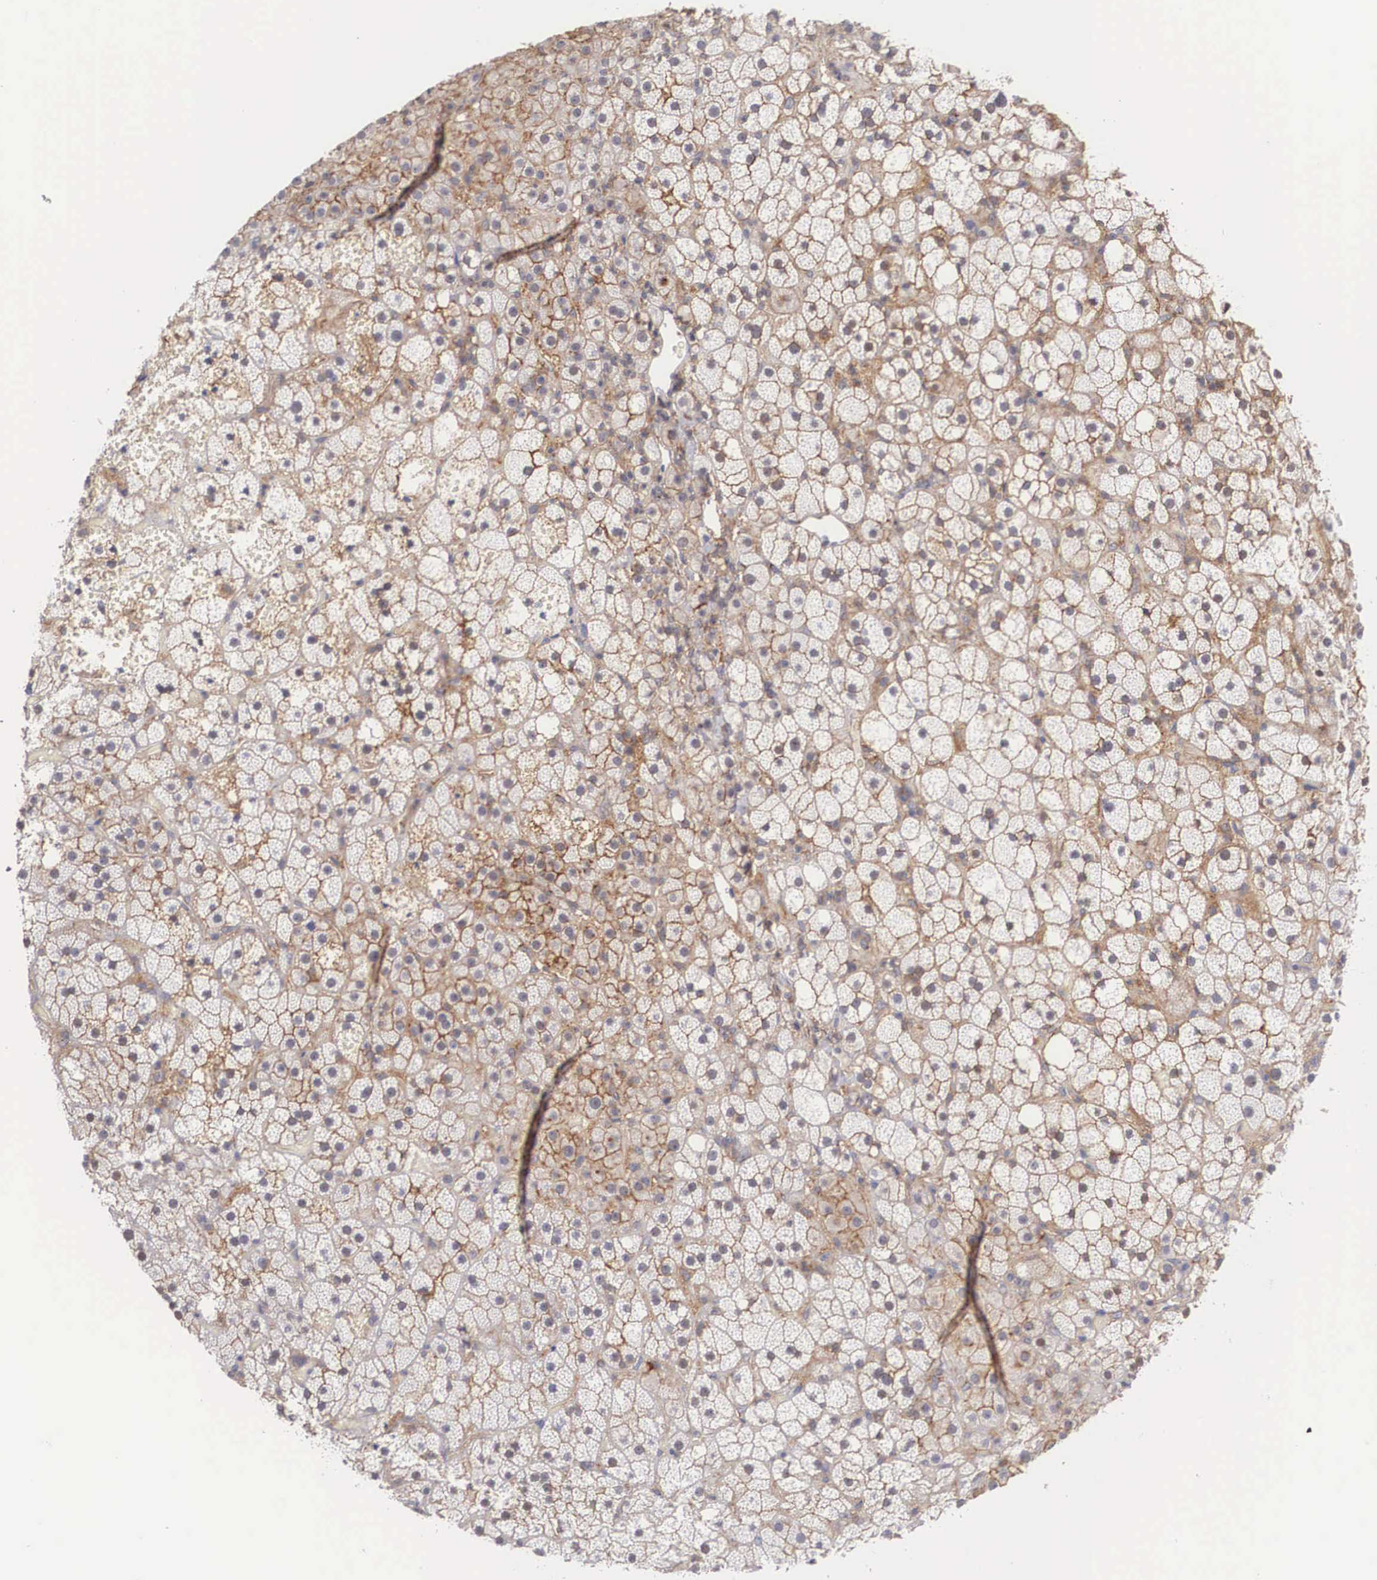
{"staining": {"intensity": "weak", "quantity": ">75%", "location": "cytoplasmic/membranous"}, "tissue": "adrenal gland", "cell_type": "Glandular cells", "image_type": "normal", "snomed": [{"axis": "morphology", "description": "Normal tissue, NOS"}, {"axis": "topography", "description": "Adrenal gland"}], "caption": "Immunohistochemical staining of benign adrenal gland demonstrates weak cytoplasmic/membranous protein staining in about >75% of glandular cells.", "gene": "NR4A2", "patient": {"sex": "male", "age": 53}}